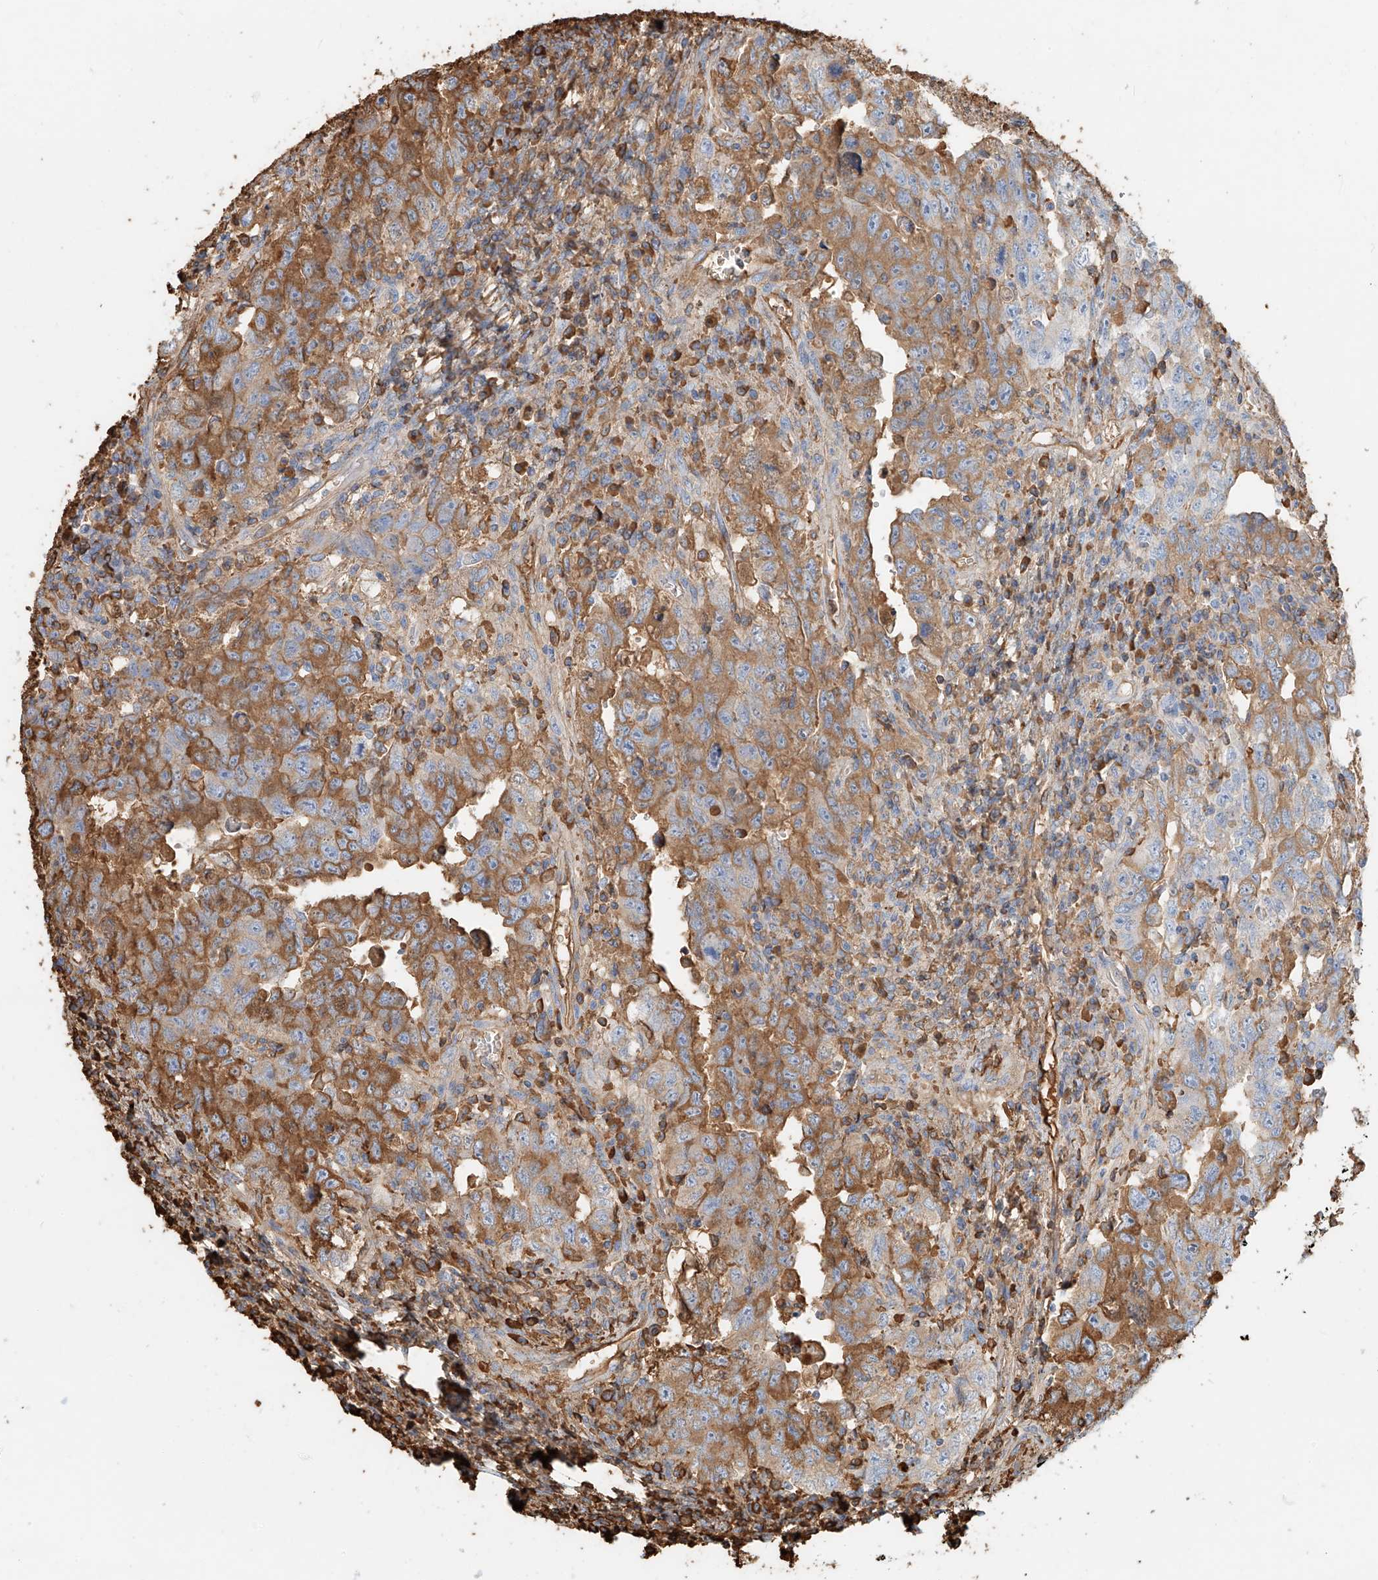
{"staining": {"intensity": "moderate", "quantity": ">75%", "location": "cytoplasmic/membranous"}, "tissue": "testis cancer", "cell_type": "Tumor cells", "image_type": "cancer", "snomed": [{"axis": "morphology", "description": "Carcinoma, Embryonal, NOS"}, {"axis": "topography", "description": "Testis"}], "caption": "Protein staining demonstrates moderate cytoplasmic/membranous staining in about >75% of tumor cells in testis cancer.", "gene": "ZFP30", "patient": {"sex": "male", "age": 26}}